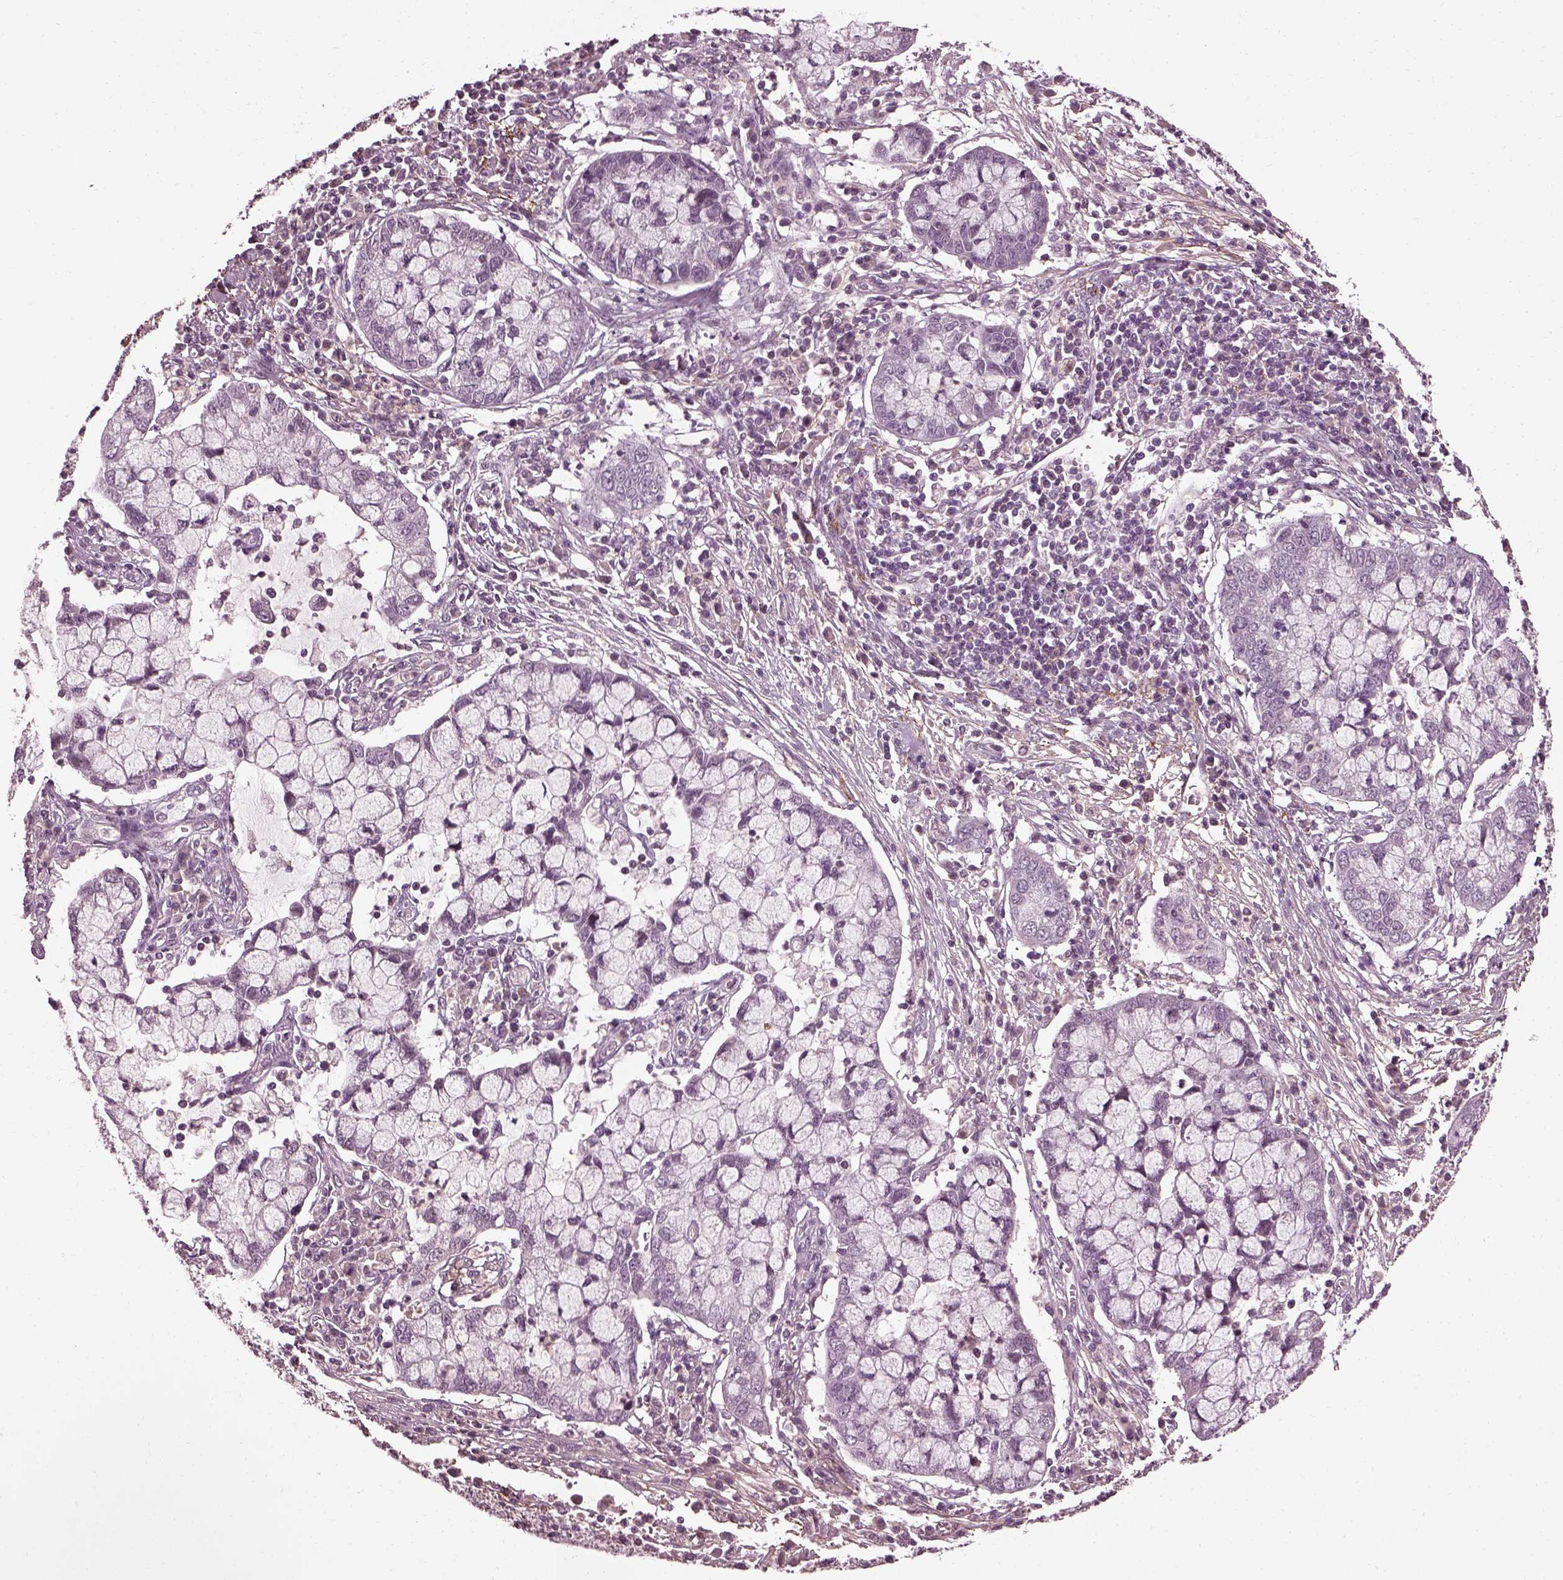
{"staining": {"intensity": "negative", "quantity": "none", "location": "none"}, "tissue": "cervical cancer", "cell_type": "Tumor cells", "image_type": "cancer", "snomed": [{"axis": "morphology", "description": "Adenocarcinoma, NOS"}, {"axis": "topography", "description": "Cervix"}], "caption": "Photomicrograph shows no significant protein staining in tumor cells of cervical adenocarcinoma.", "gene": "EFEMP1", "patient": {"sex": "female", "age": 40}}